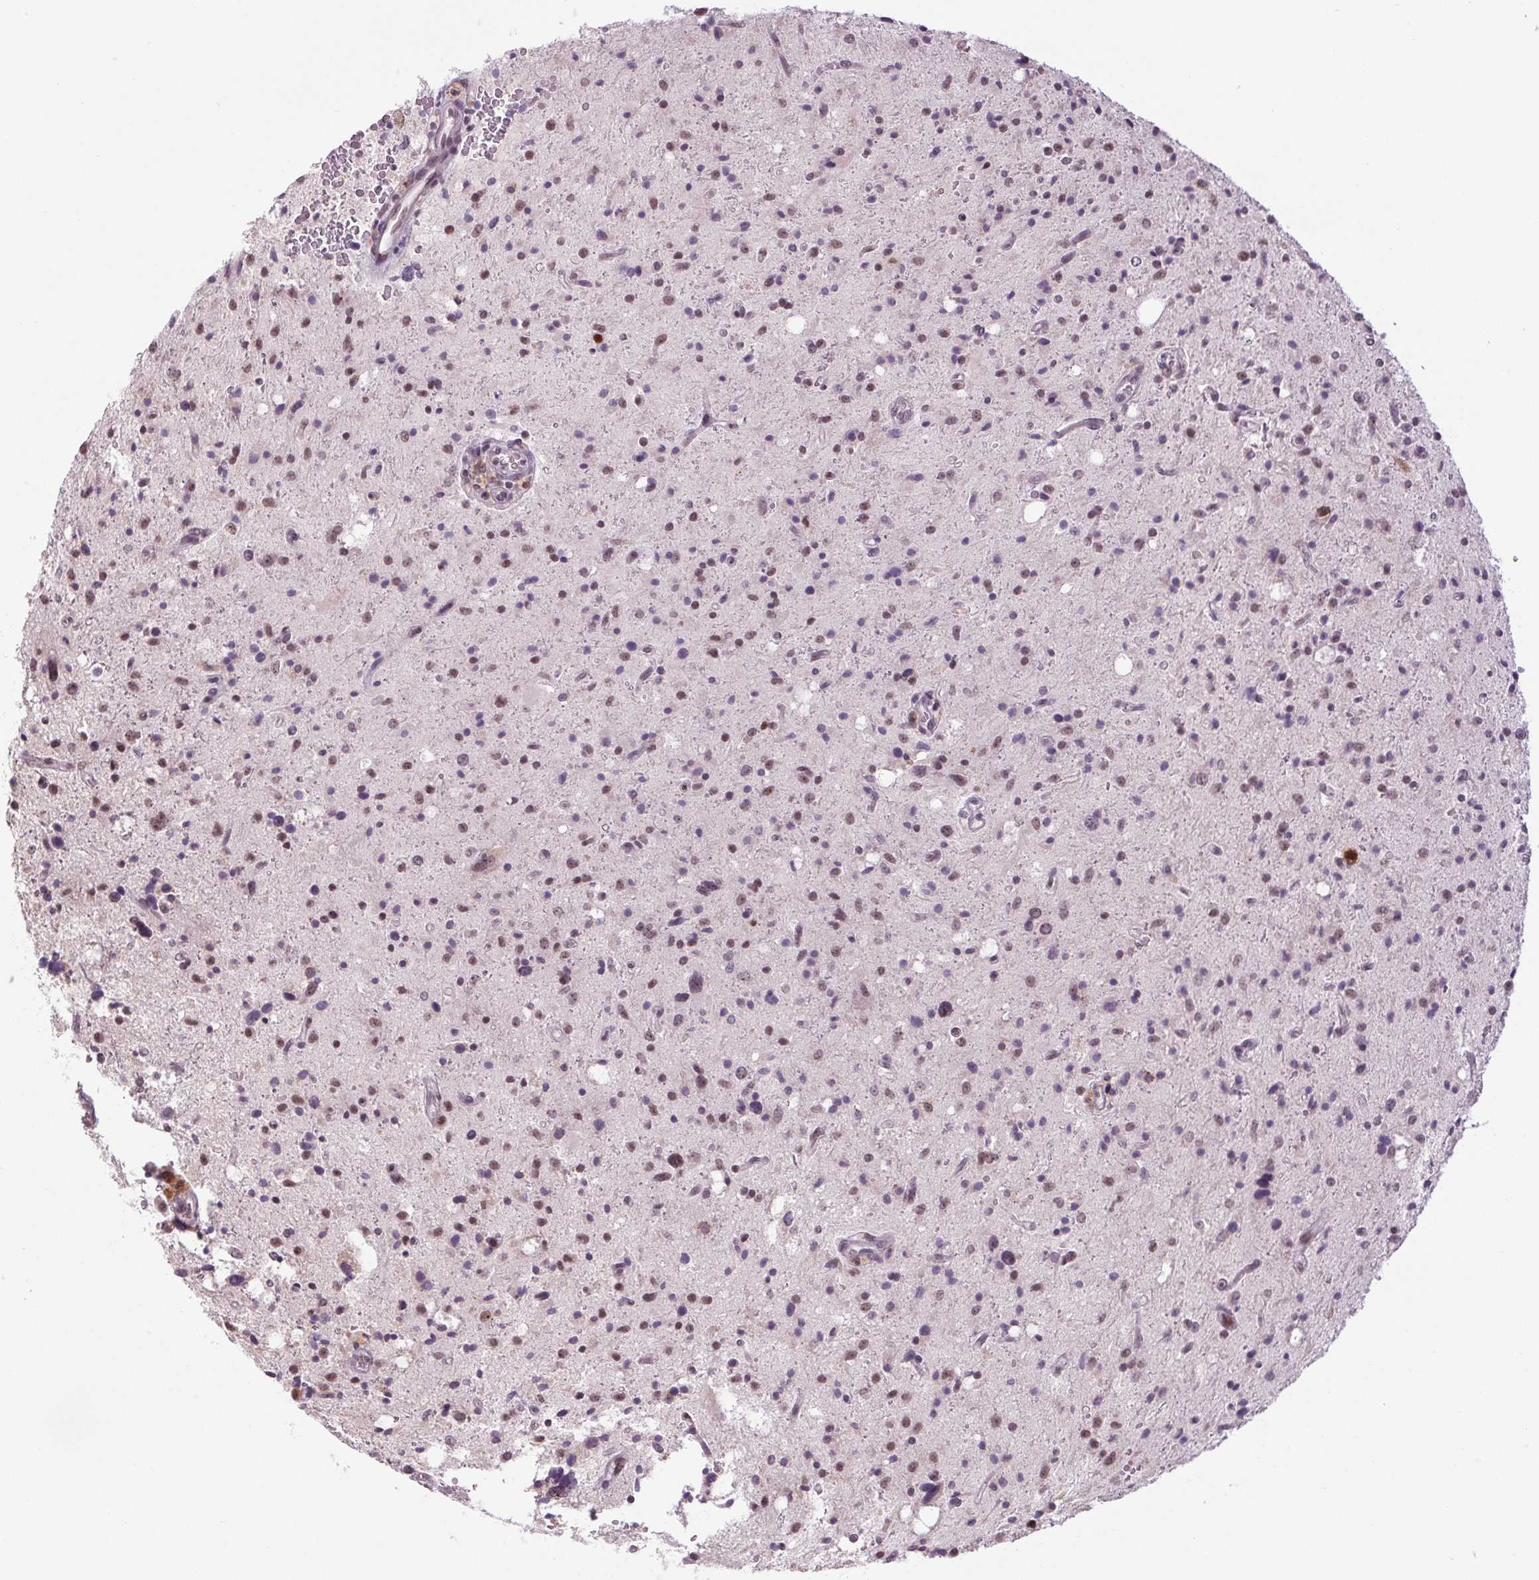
{"staining": {"intensity": "weak", "quantity": "<25%", "location": "nuclear"}, "tissue": "glioma", "cell_type": "Tumor cells", "image_type": "cancer", "snomed": [{"axis": "morphology", "description": "Glioma, malignant, Low grade"}, {"axis": "topography", "description": "Brain"}], "caption": "Immunohistochemistry (IHC) micrograph of neoplastic tissue: human malignant low-grade glioma stained with DAB demonstrates no significant protein staining in tumor cells.", "gene": "SMIM6", "patient": {"sex": "female", "age": 58}}